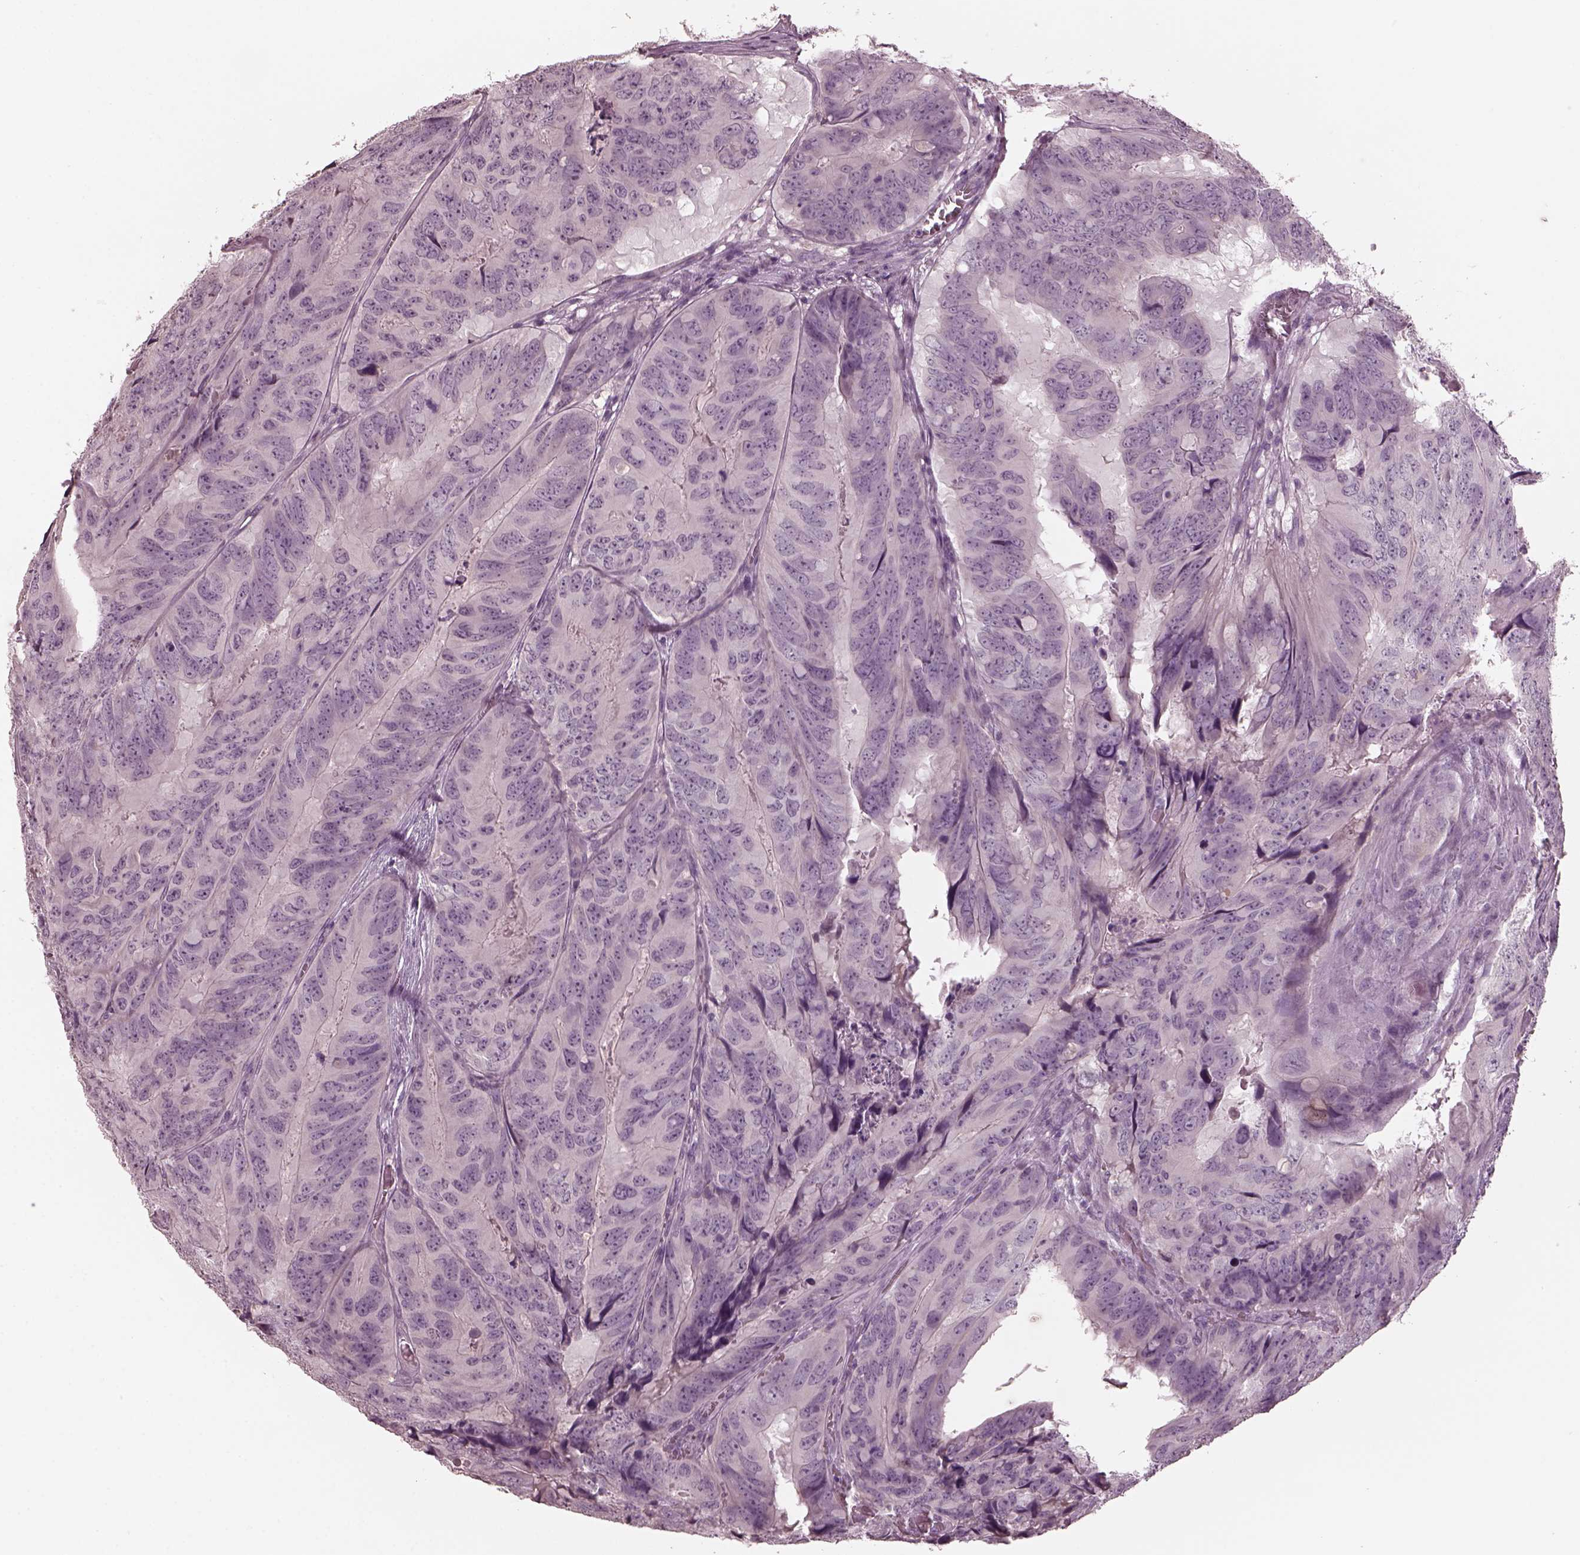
{"staining": {"intensity": "negative", "quantity": "none", "location": "none"}, "tissue": "colorectal cancer", "cell_type": "Tumor cells", "image_type": "cancer", "snomed": [{"axis": "morphology", "description": "Adenocarcinoma, NOS"}, {"axis": "topography", "description": "Colon"}], "caption": "This is an IHC photomicrograph of human adenocarcinoma (colorectal). There is no staining in tumor cells.", "gene": "RCVRN", "patient": {"sex": "male", "age": 79}}